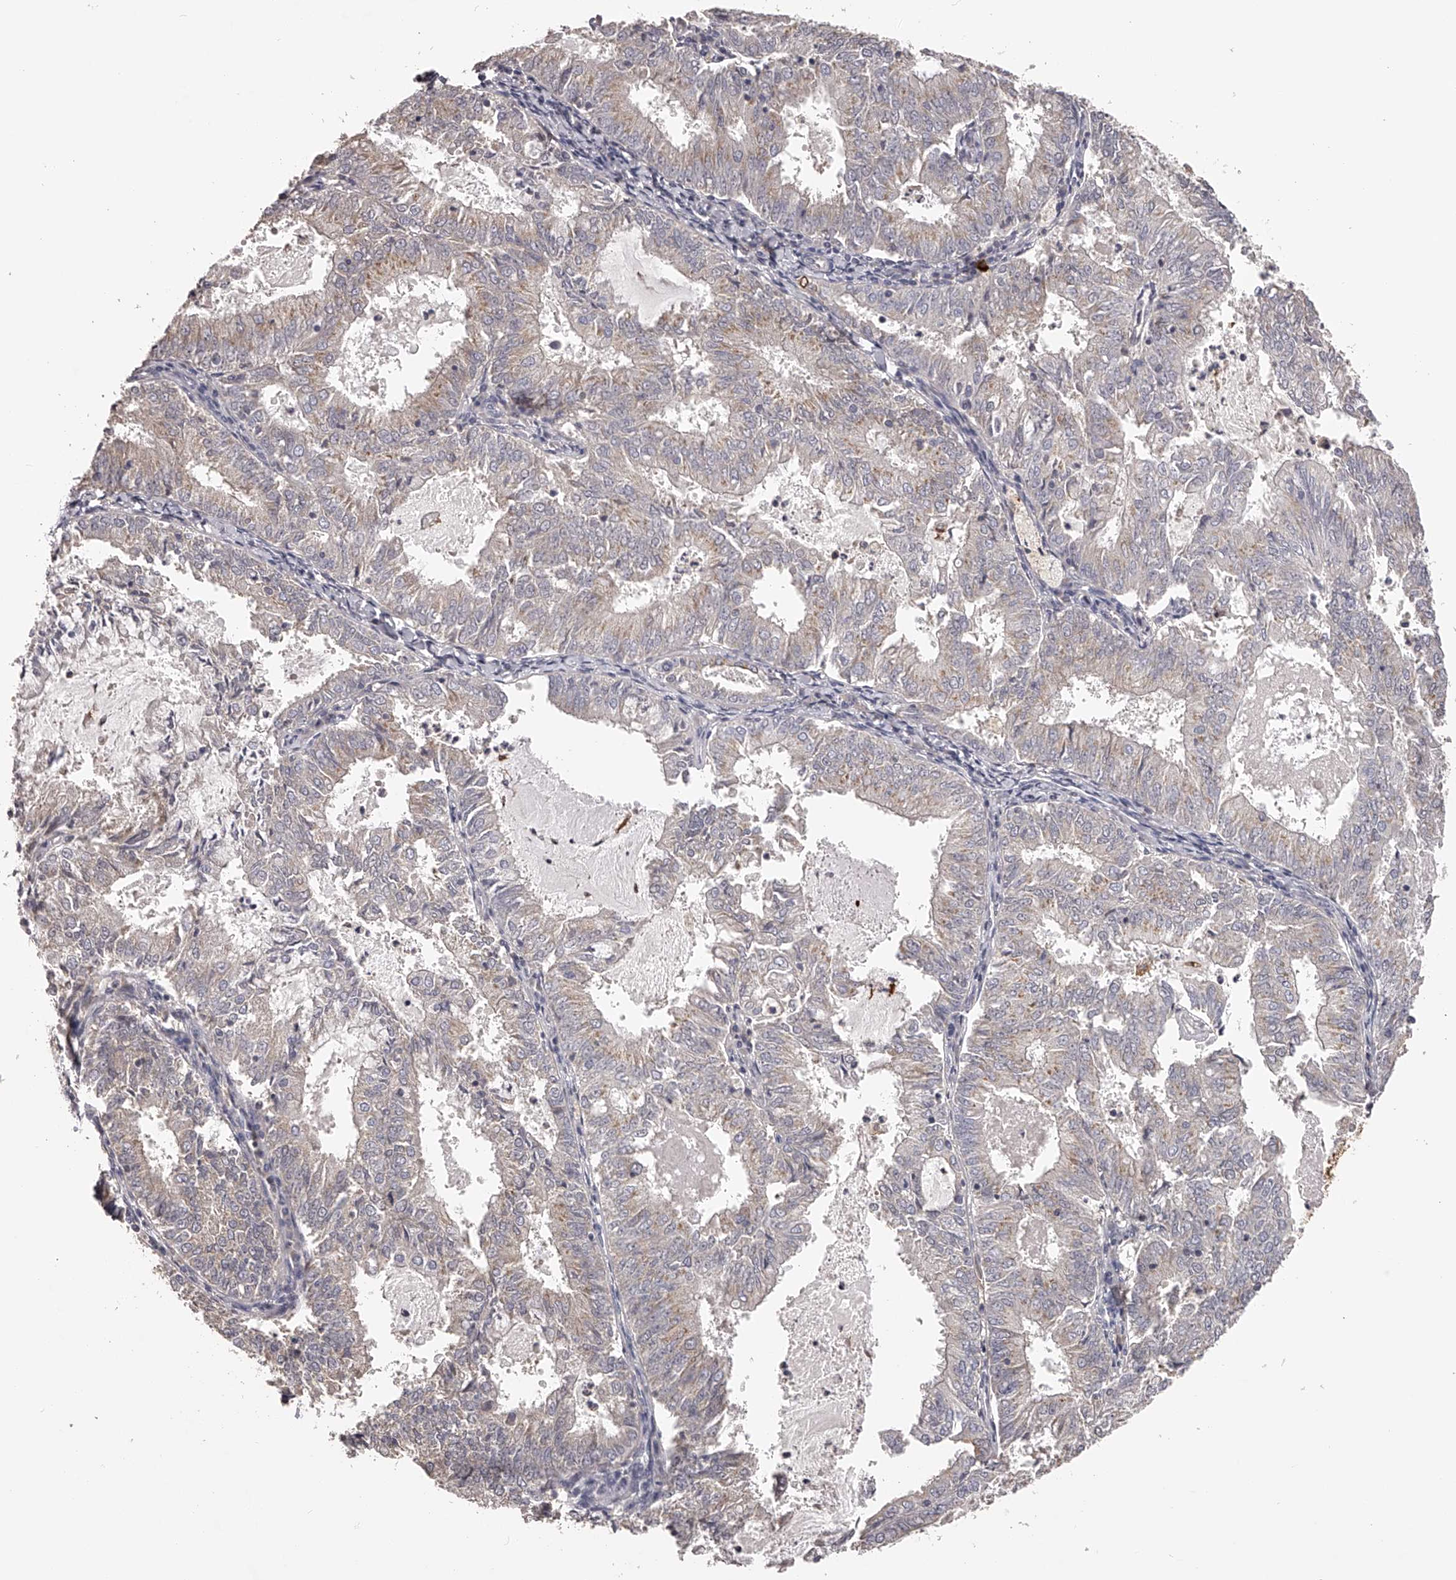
{"staining": {"intensity": "weak", "quantity": "<25%", "location": "cytoplasmic/membranous"}, "tissue": "endometrial cancer", "cell_type": "Tumor cells", "image_type": "cancer", "snomed": [{"axis": "morphology", "description": "Adenocarcinoma, NOS"}, {"axis": "topography", "description": "Endometrium"}], "caption": "Immunohistochemical staining of human endometrial cancer exhibits no significant staining in tumor cells.", "gene": "TNN", "patient": {"sex": "female", "age": 57}}